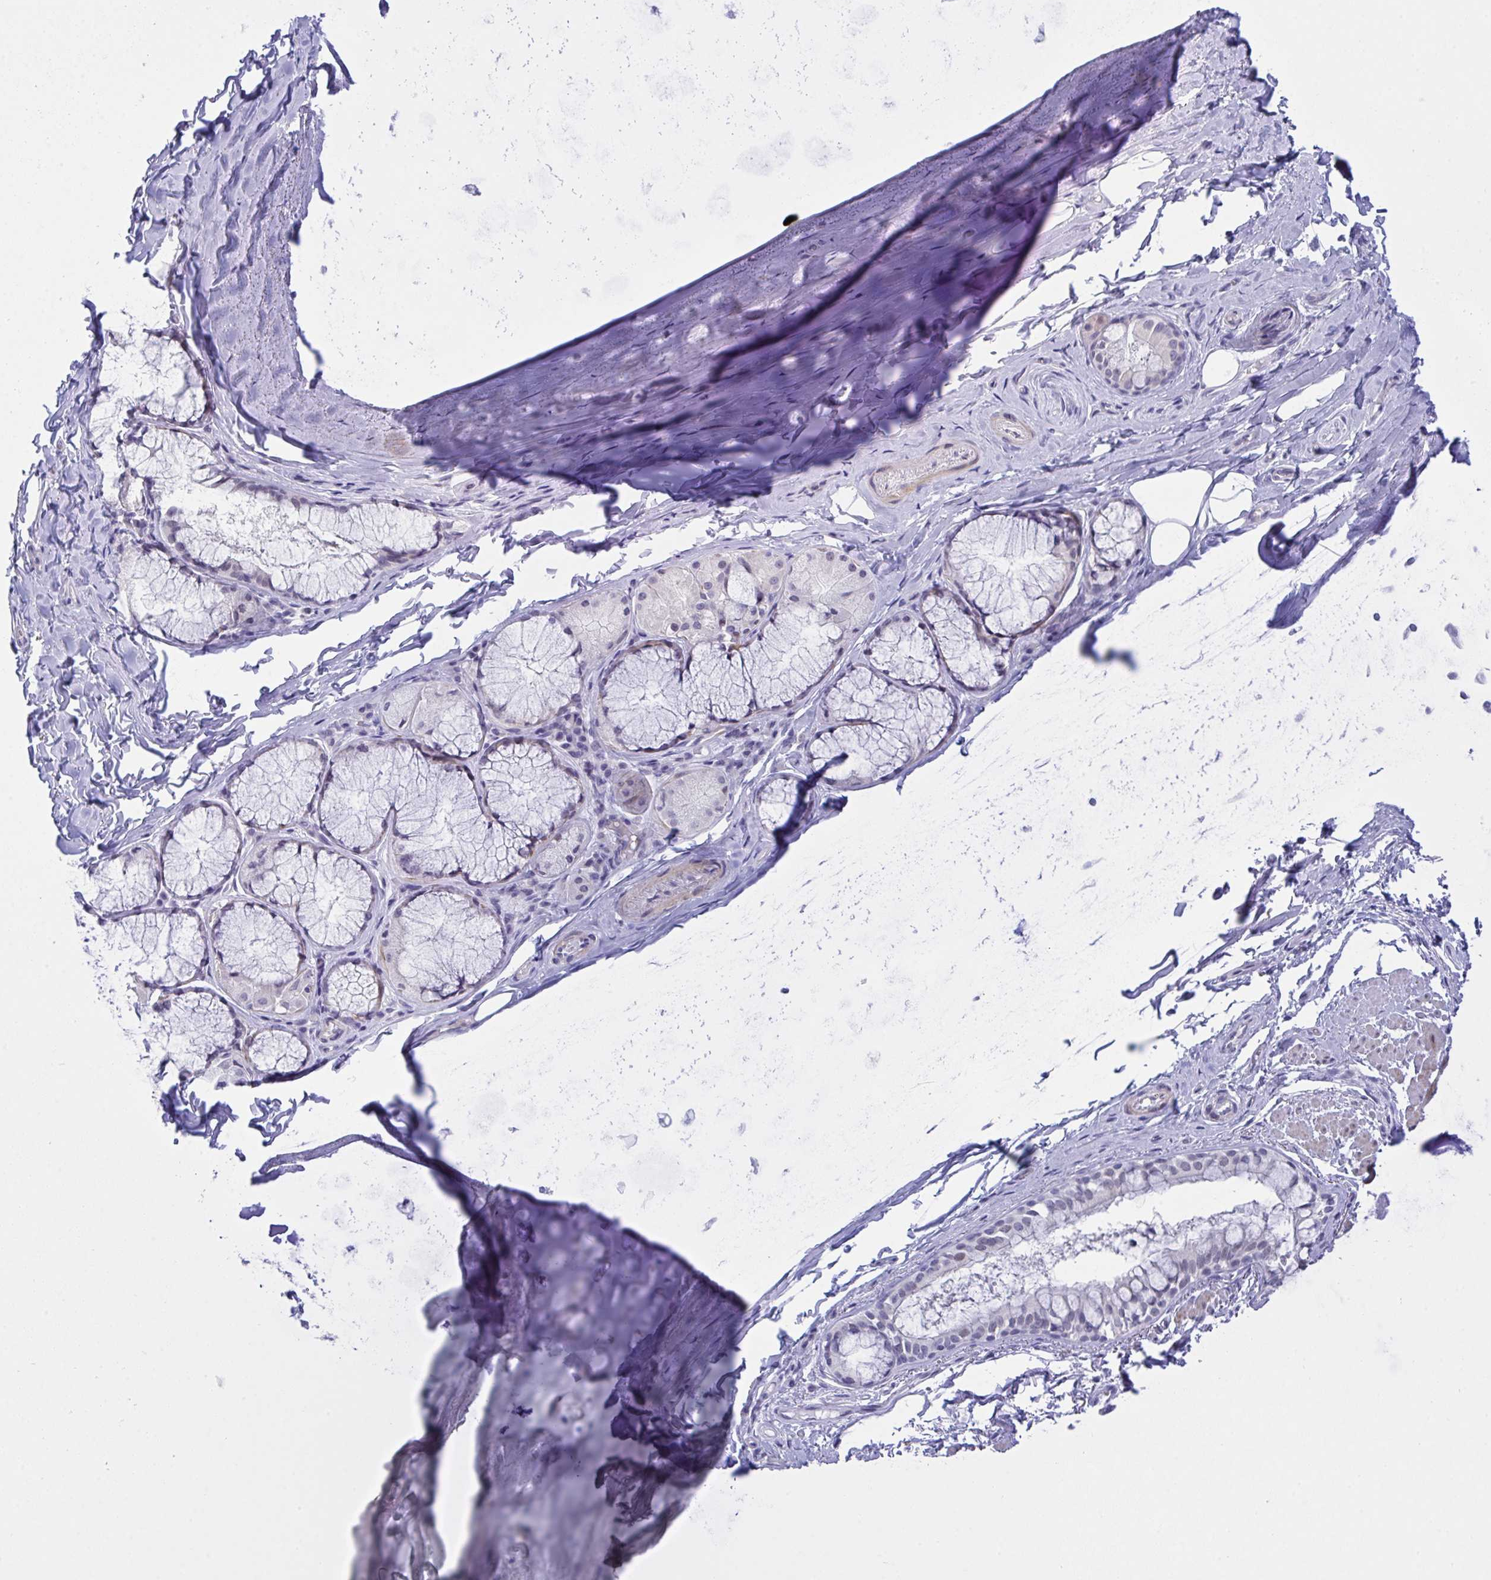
{"staining": {"intensity": "negative", "quantity": "none", "location": "none"}, "tissue": "soft tissue", "cell_type": "Chondrocytes", "image_type": "normal", "snomed": [{"axis": "morphology", "description": "Normal tissue, NOS"}, {"axis": "topography", "description": "Cartilage tissue"}, {"axis": "topography", "description": "Bronchus"}], "caption": "A micrograph of soft tissue stained for a protein demonstrates no brown staining in chondrocytes.", "gene": "FBXL22", "patient": {"sex": "male", "age": 64}}